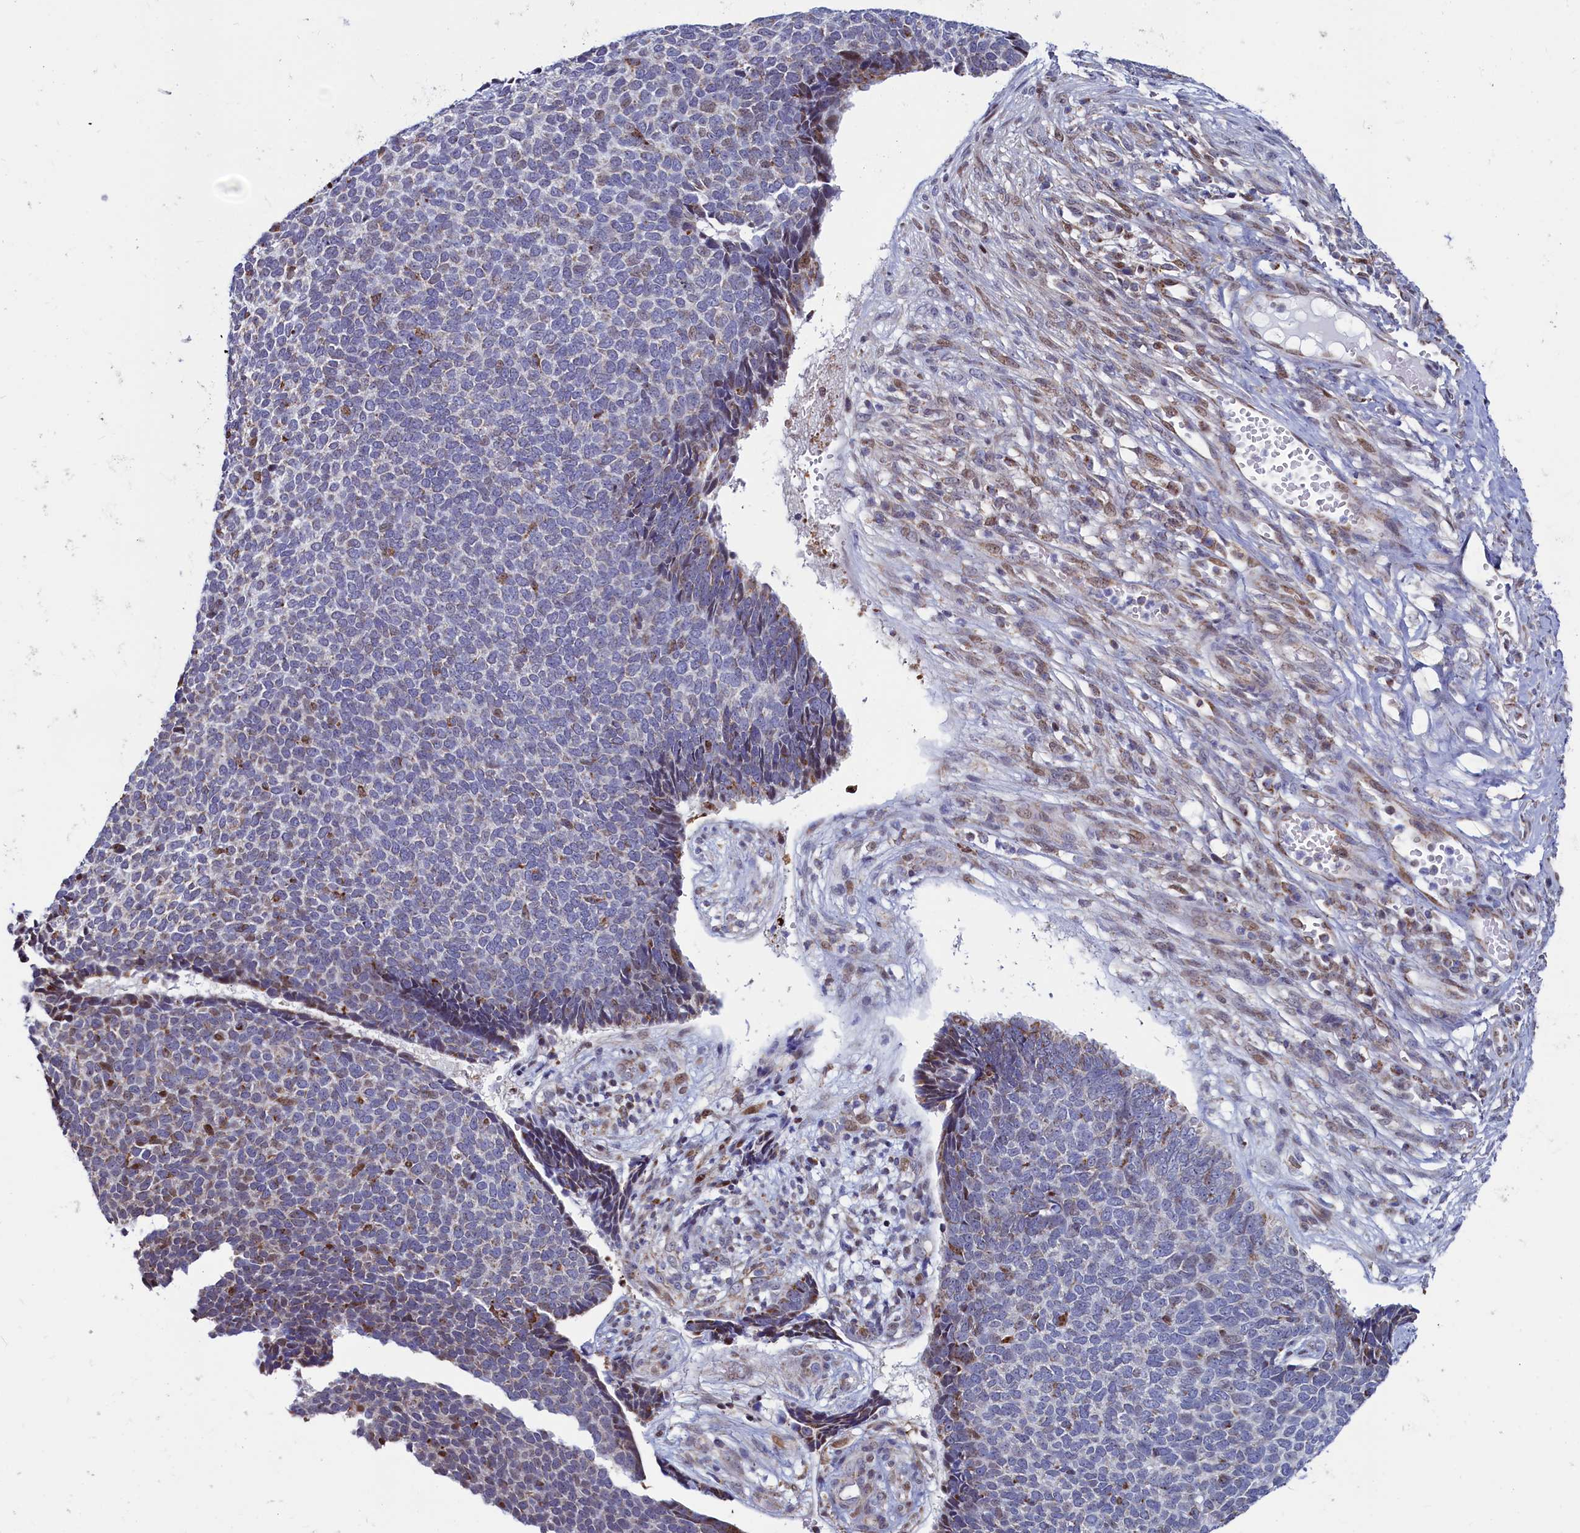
{"staining": {"intensity": "moderate", "quantity": "<25%", "location": "cytoplasmic/membranous,nuclear"}, "tissue": "skin cancer", "cell_type": "Tumor cells", "image_type": "cancer", "snomed": [{"axis": "morphology", "description": "Basal cell carcinoma"}, {"axis": "topography", "description": "Skin"}], "caption": "Immunohistochemistry photomicrograph of skin cancer stained for a protein (brown), which demonstrates low levels of moderate cytoplasmic/membranous and nuclear staining in about <25% of tumor cells.", "gene": "HDGFL3", "patient": {"sex": "female", "age": 84}}